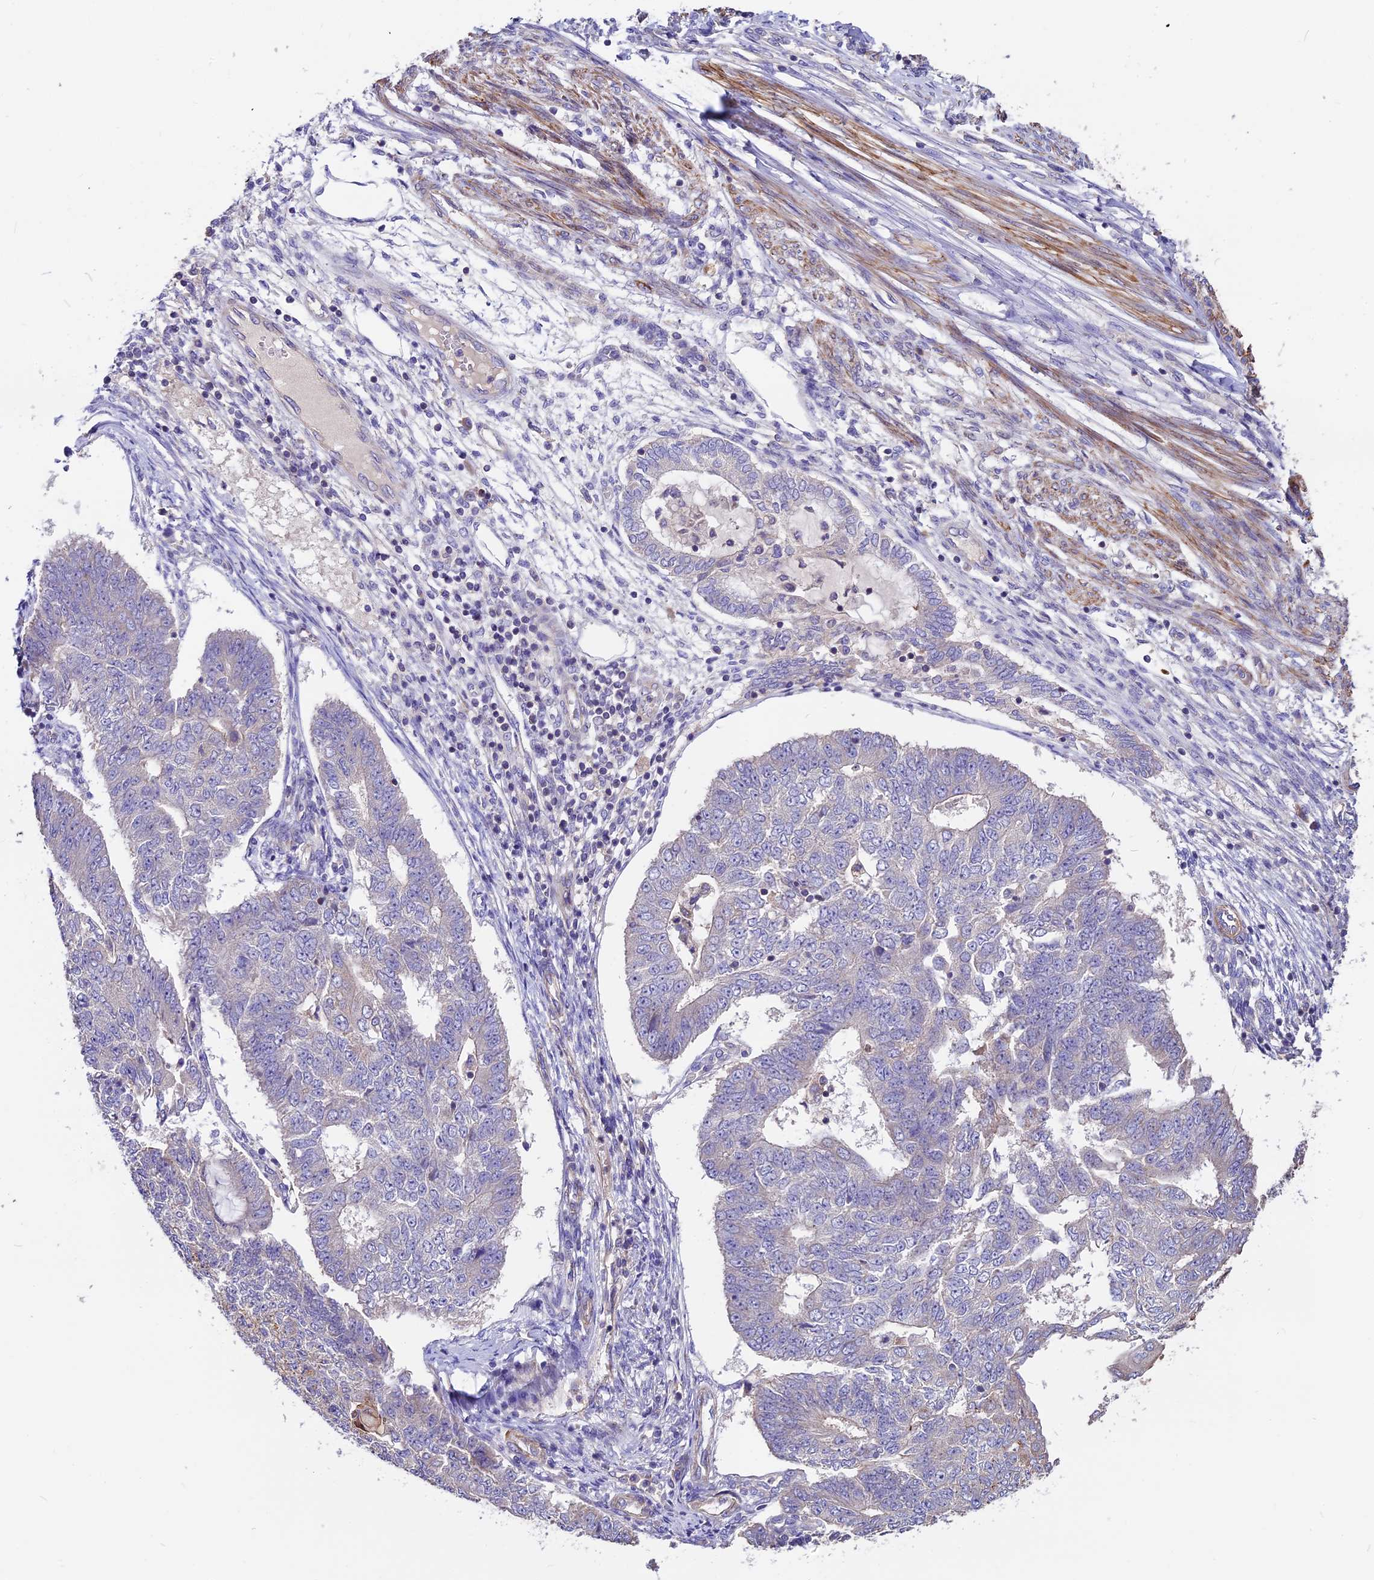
{"staining": {"intensity": "negative", "quantity": "none", "location": "none"}, "tissue": "endometrial cancer", "cell_type": "Tumor cells", "image_type": "cancer", "snomed": [{"axis": "morphology", "description": "Adenocarcinoma, NOS"}, {"axis": "topography", "description": "Endometrium"}], "caption": "Protein analysis of adenocarcinoma (endometrial) exhibits no significant expression in tumor cells.", "gene": "ANO3", "patient": {"sex": "female", "age": 32}}